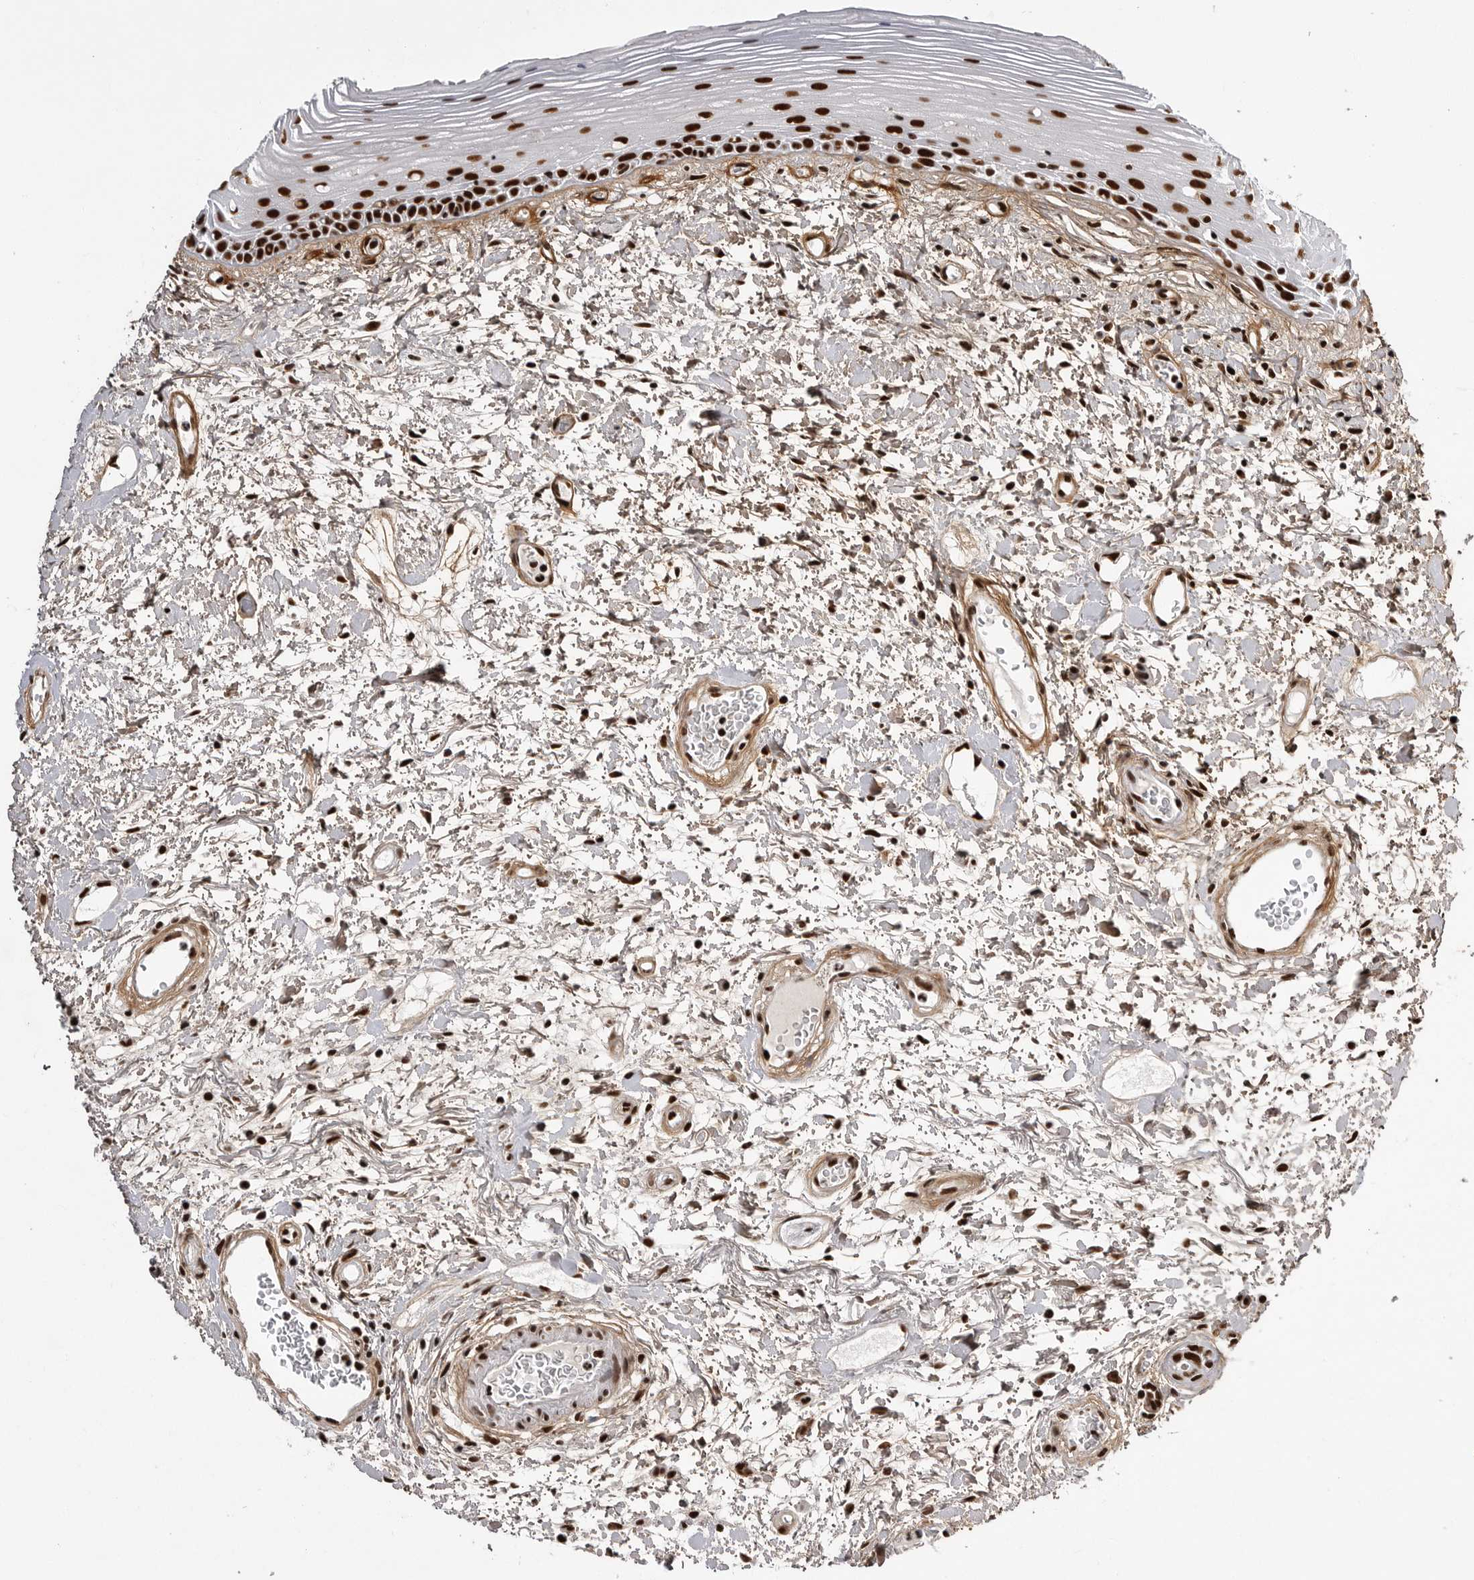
{"staining": {"intensity": "strong", "quantity": ">75%", "location": "nuclear"}, "tissue": "oral mucosa", "cell_type": "Squamous epithelial cells", "image_type": "normal", "snomed": [{"axis": "morphology", "description": "Normal tissue, NOS"}, {"axis": "topography", "description": "Oral tissue"}], "caption": "Immunohistochemistry (IHC) staining of benign oral mucosa, which reveals high levels of strong nuclear staining in approximately >75% of squamous epithelial cells indicating strong nuclear protein expression. The staining was performed using DAB (3,3'-diaminobenzidine) (brown) for protein detection and nuclei were counterstained in hematoxylin (blue).", "gene": "PPP1R8", "patient": {"sex": "female", "age": 76}}